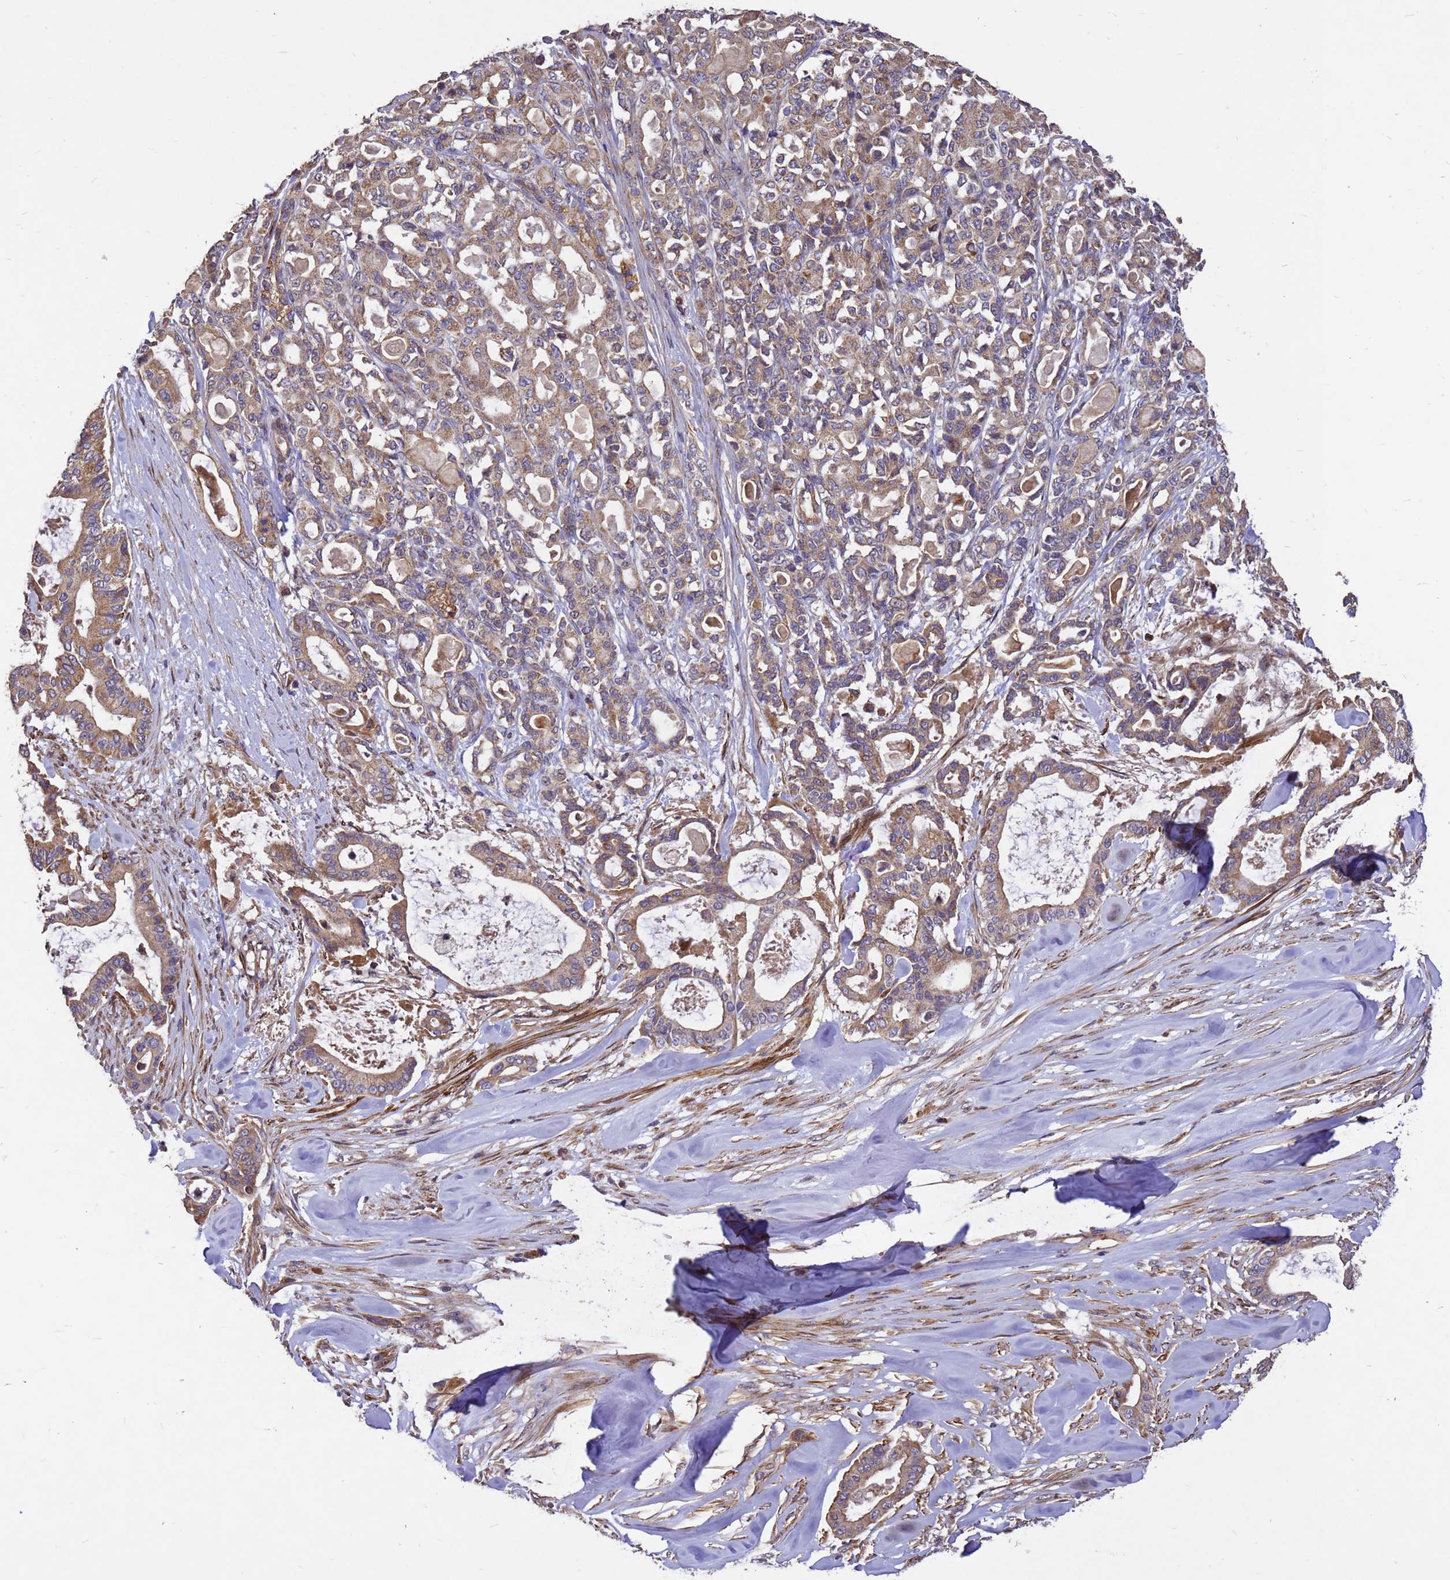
{"staining": {"intensity": "moderate", "quantity": ">75%", "location": "cytoplasmic/membranous"}, "tissue": "pancreatic cancer", "cell_type": "Tumor cells", "image_type": "cancer", "snomed": [{"axis": "morphology", "description": "Adenocarcinoma, NOS"}, {"axis": "topography", "description": "Pancreas"}], "caption": "This is a photomicrograph of immunohistochemistry staining of adenocarcinoma (pancreatic), which shows moderate staining in the cytoplasmic/membranous of tumor cells.", "gene": "RSPRY1", "patient": {"sex": "male", "age": 63}}